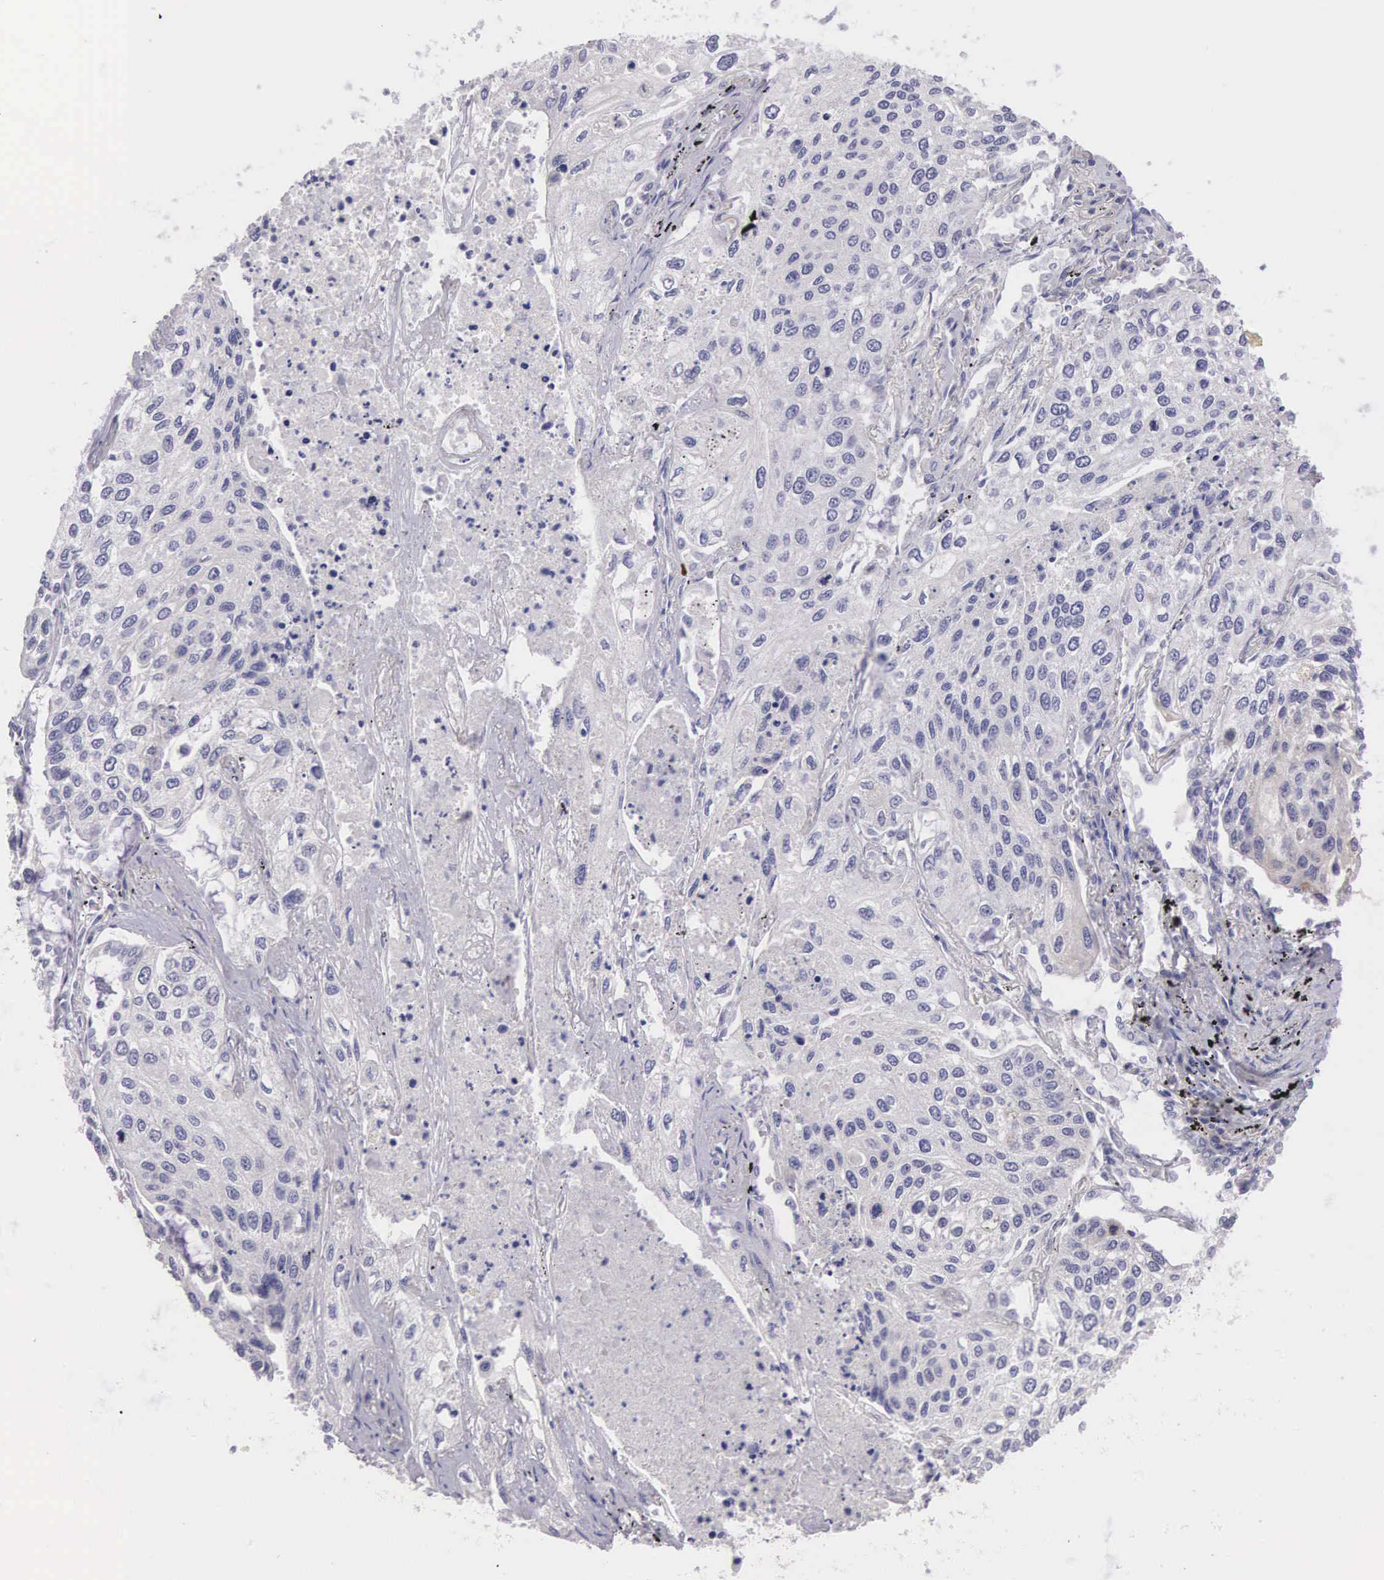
{"staining": {"intensity": "negative", "quantity": "none", "location": "none"}, "tissue": "lung cancer", "cell_type": "Tumor cells", "image_type": "cancer", "snomed": [{"axis": "morphology", "description": "Squamous cell carcinoma, NOS"}, {"axis": "topography", "description": "Lung"}], "caption": "Immunohistochemistry (IHC) micrograph of neoplastic tissue: human lung cancer (squamous cell carcinoma) stained with DAB shows no significant protein expression in tumor cells. Brightfield microscopy of immunohistochemistry (IHC) stained with DAB (brown) and hematoxylin (blue), captured at high magnification.", "gene": "OSBPL3", "patient": {"sex": "male", "age": 75}}